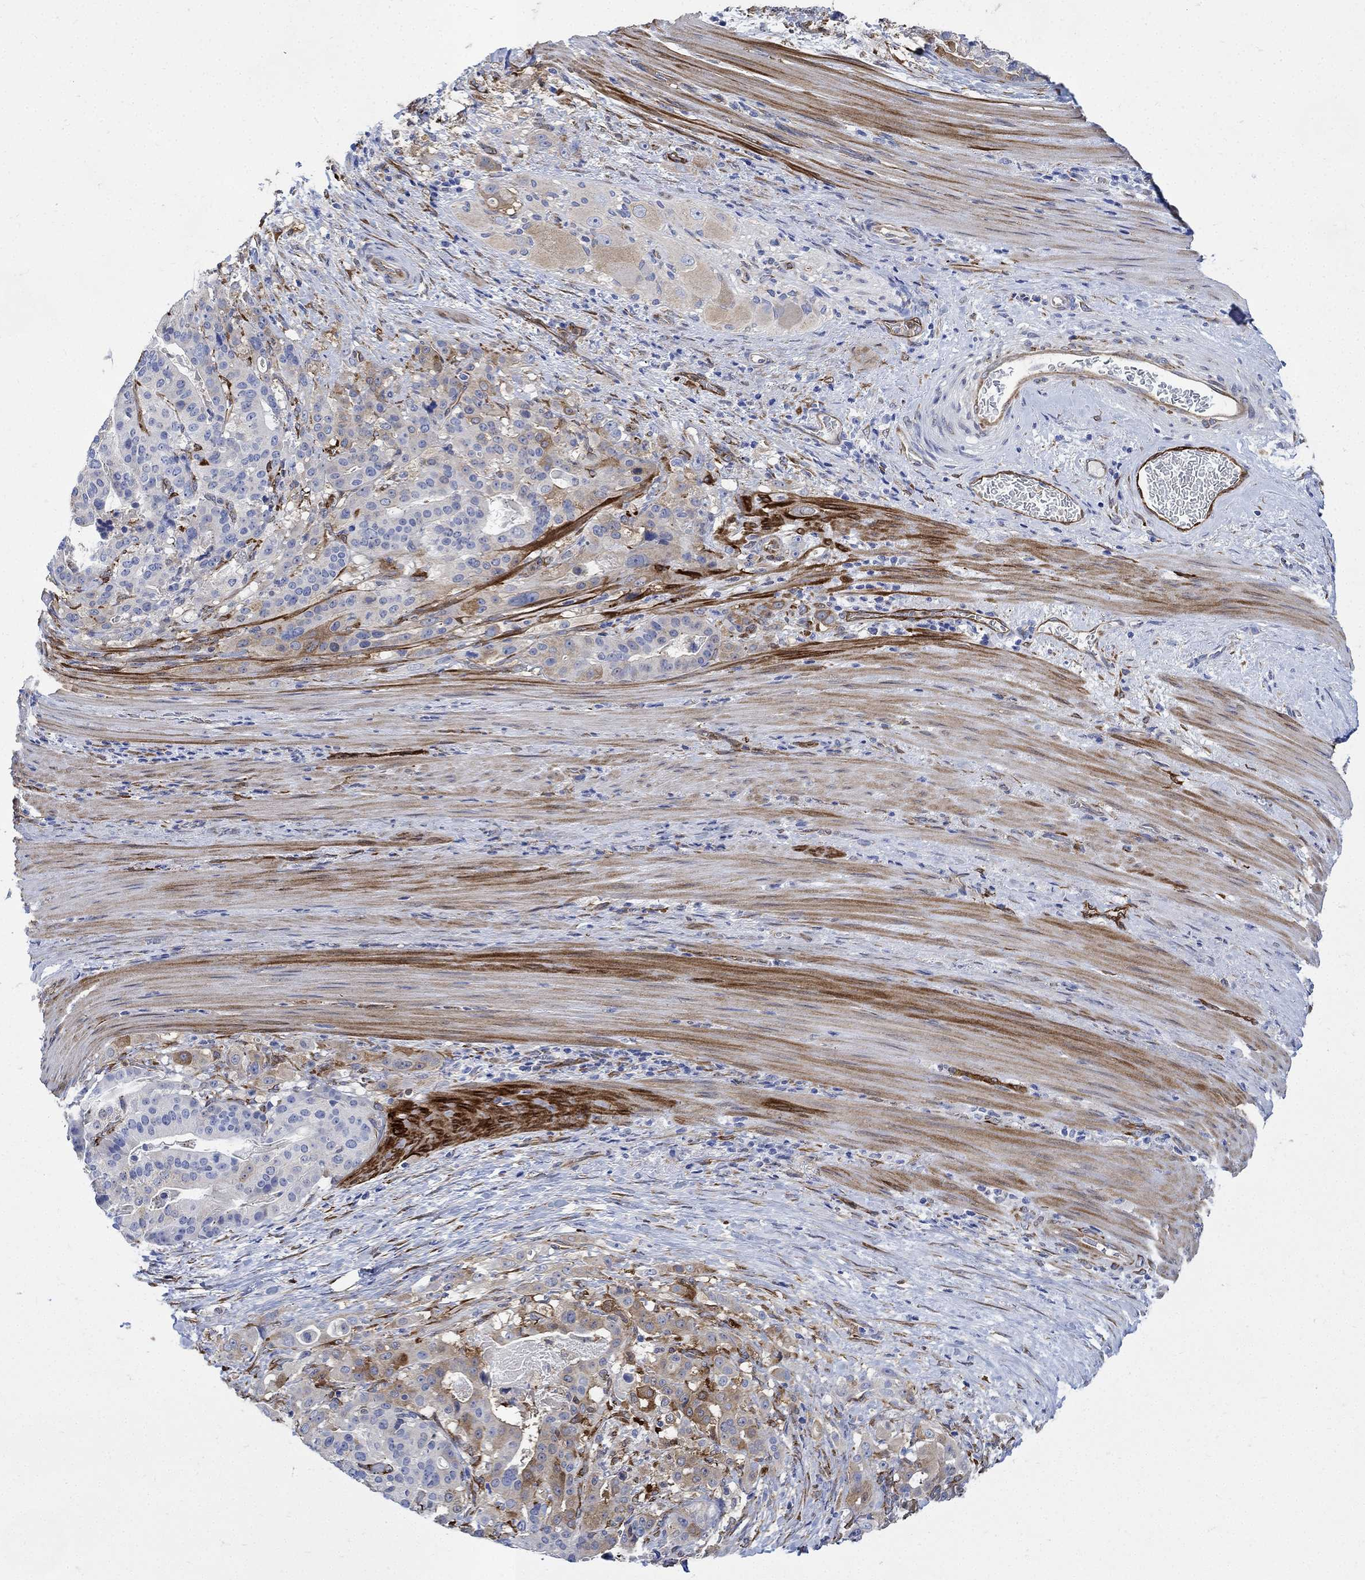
{"staining": {"intensity": "strong", "quantity": "<25%", "location": "cytoplasmic/membranous"}, "tissue": "stomach cancer", "cell_type": "Tumor cells", "image_type": "cancer", "snomed": [{"axis": "morphology", "description": "Adenocarcinoma, NOS"}, {"axis": "topography", "description": "Stomach"}], "caption": "This micrograph displays immunohistochemistry (IHC) staining of human stomach cancer (adenocarcinoma), with medium strong cytoplasmic/membranous staining in approximately <25% of tumor cells.", "gene": "TGM2", "patient": {"sex": "male", "age": 48}}